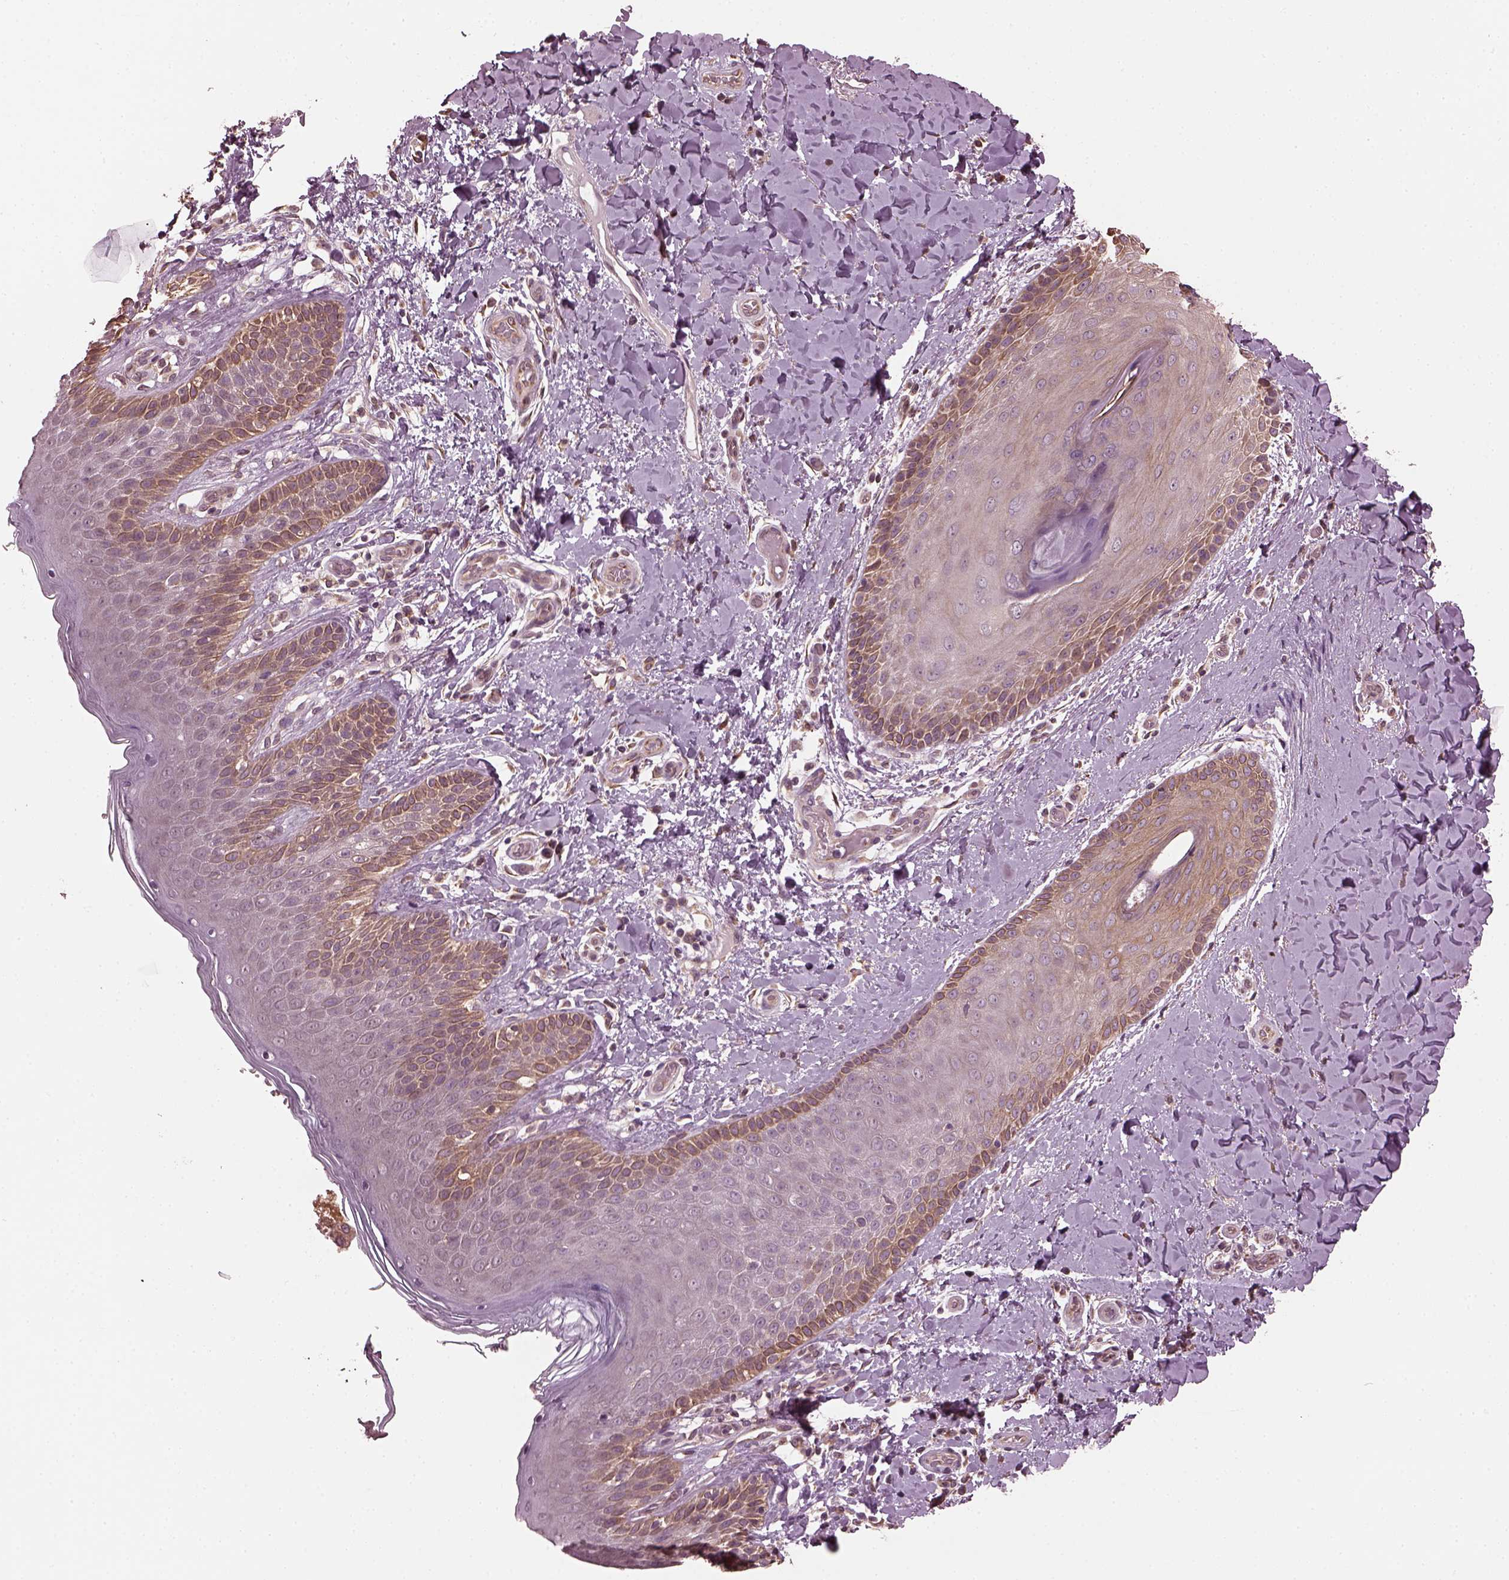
{"staining": {"intensity": "moderate", "quantity": "<25%", "location": "cytoplasmic/membranous,nuclear"}, "tissue": "skin", "cell_type": "Epidermal cells", "image_type": "normal", "snomed": [{"axis": "morphology", "description": "Normal tissue, NOS"}, {"axis": "topography", "description": "Anal"}], "caption": "Benign skin shows moderate cytoplasmic/membranous,nuclear expression in approximately <25% of epidermal cells, visualized by immunohistochemistry. The protein of interest is stained brown, and the nuclei are stained in blue (DAB IHC with brightfield microscopy, high magnification).", "gene": "RUFY3", "patient": {"sex": "male", "age": 36}}